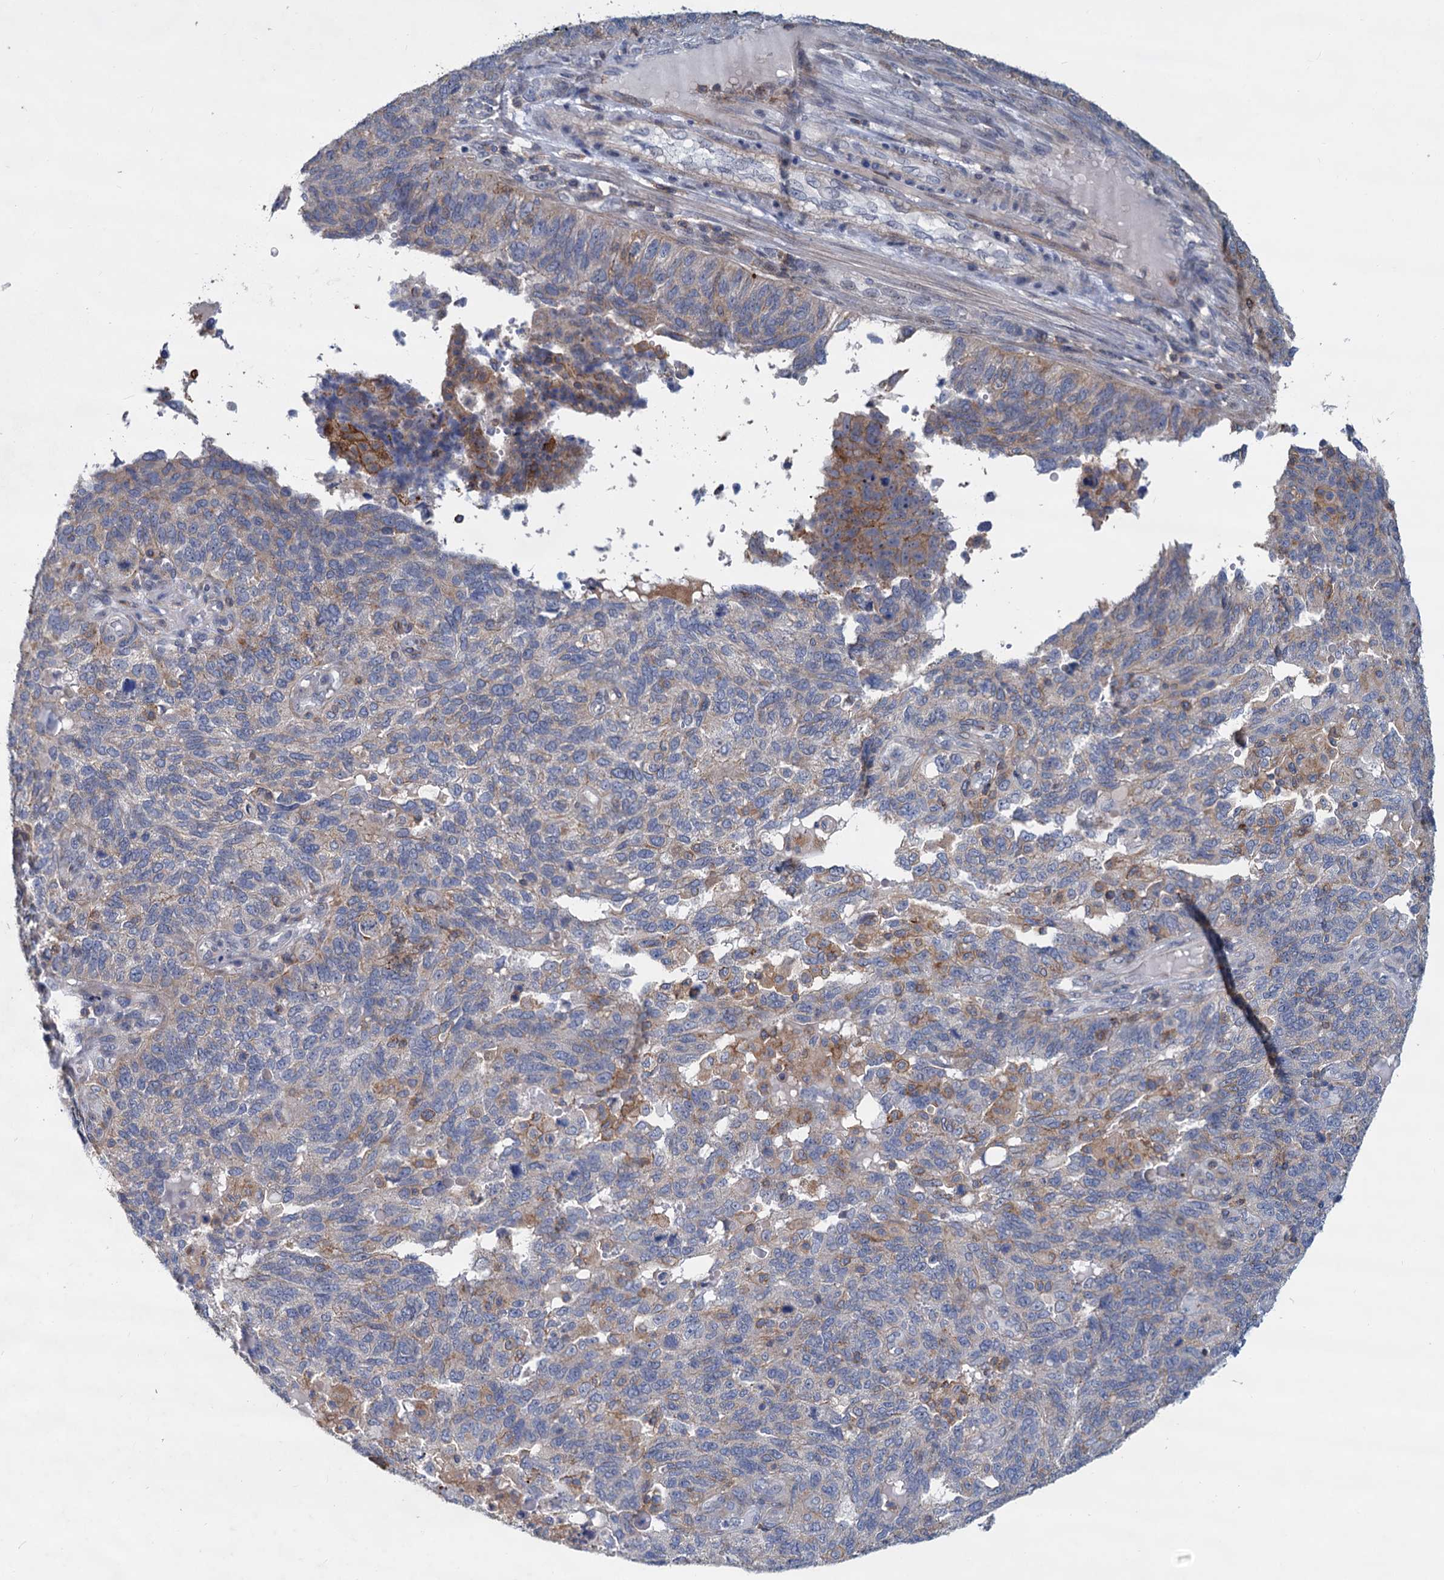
{"staining": {"intensity": "moderate", "quantity": "<25%", "location": "cytoplasmic/membranous"}, "tissue": "endometrial cancer", "cell_type": "Tumor cells", "image_type": "cancer", "snomed": [{"axis": "morphology", "description": "Adenocarcinoma, NOS"}, {"axis": "topography", "description": "Endometrium"}], "caption": "Immunohistochemical staining of human endometrial cancer exhibits moderate cytoplasmic/membranous protein expression in about <25% of tumor cells. Ihc stains the protein in brown and the nuclei are stained blue.", "gene": "LRCH4", "patient": {"sex": "female", "age": 66}}